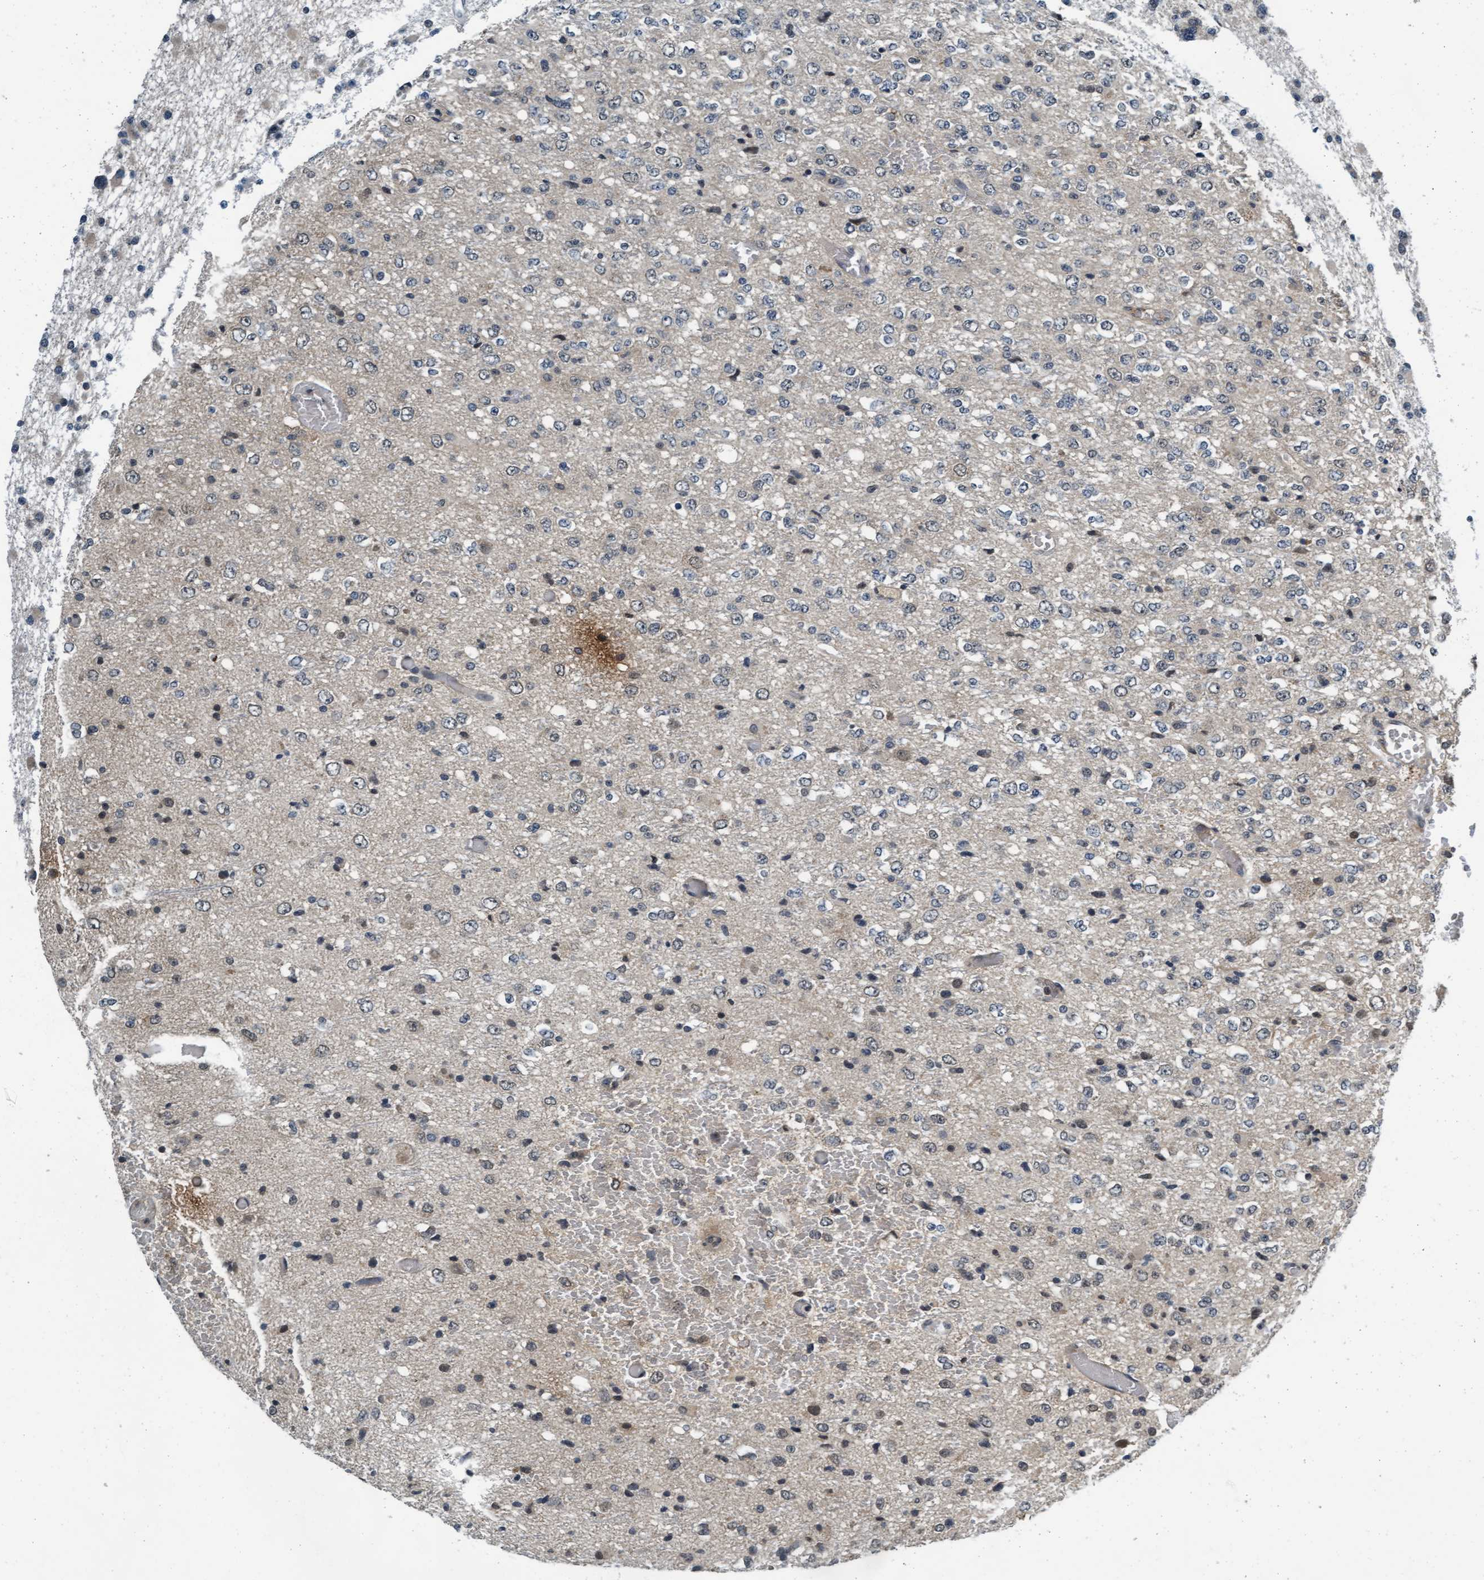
{"staining": {"intensity": "weak", "quantity": "<25%", "location": "cytoplasmic/membranous"}, "tissue": "glioma", "cell_type": "Tumor cells", "image_type": "cancer", "snomed": [{"axis": "morphology", "description": "Glioma, malignant, High grade"}, {"axis": "topography", "description": "pancreas cauda"}], "caption": "Protein analysis of malignant high-grade glioma displays no significant expression in tumor cells. Nuclei are stained in blue.", "gene": "WASF1", "patient": {"sex": "male", "age": 60}}